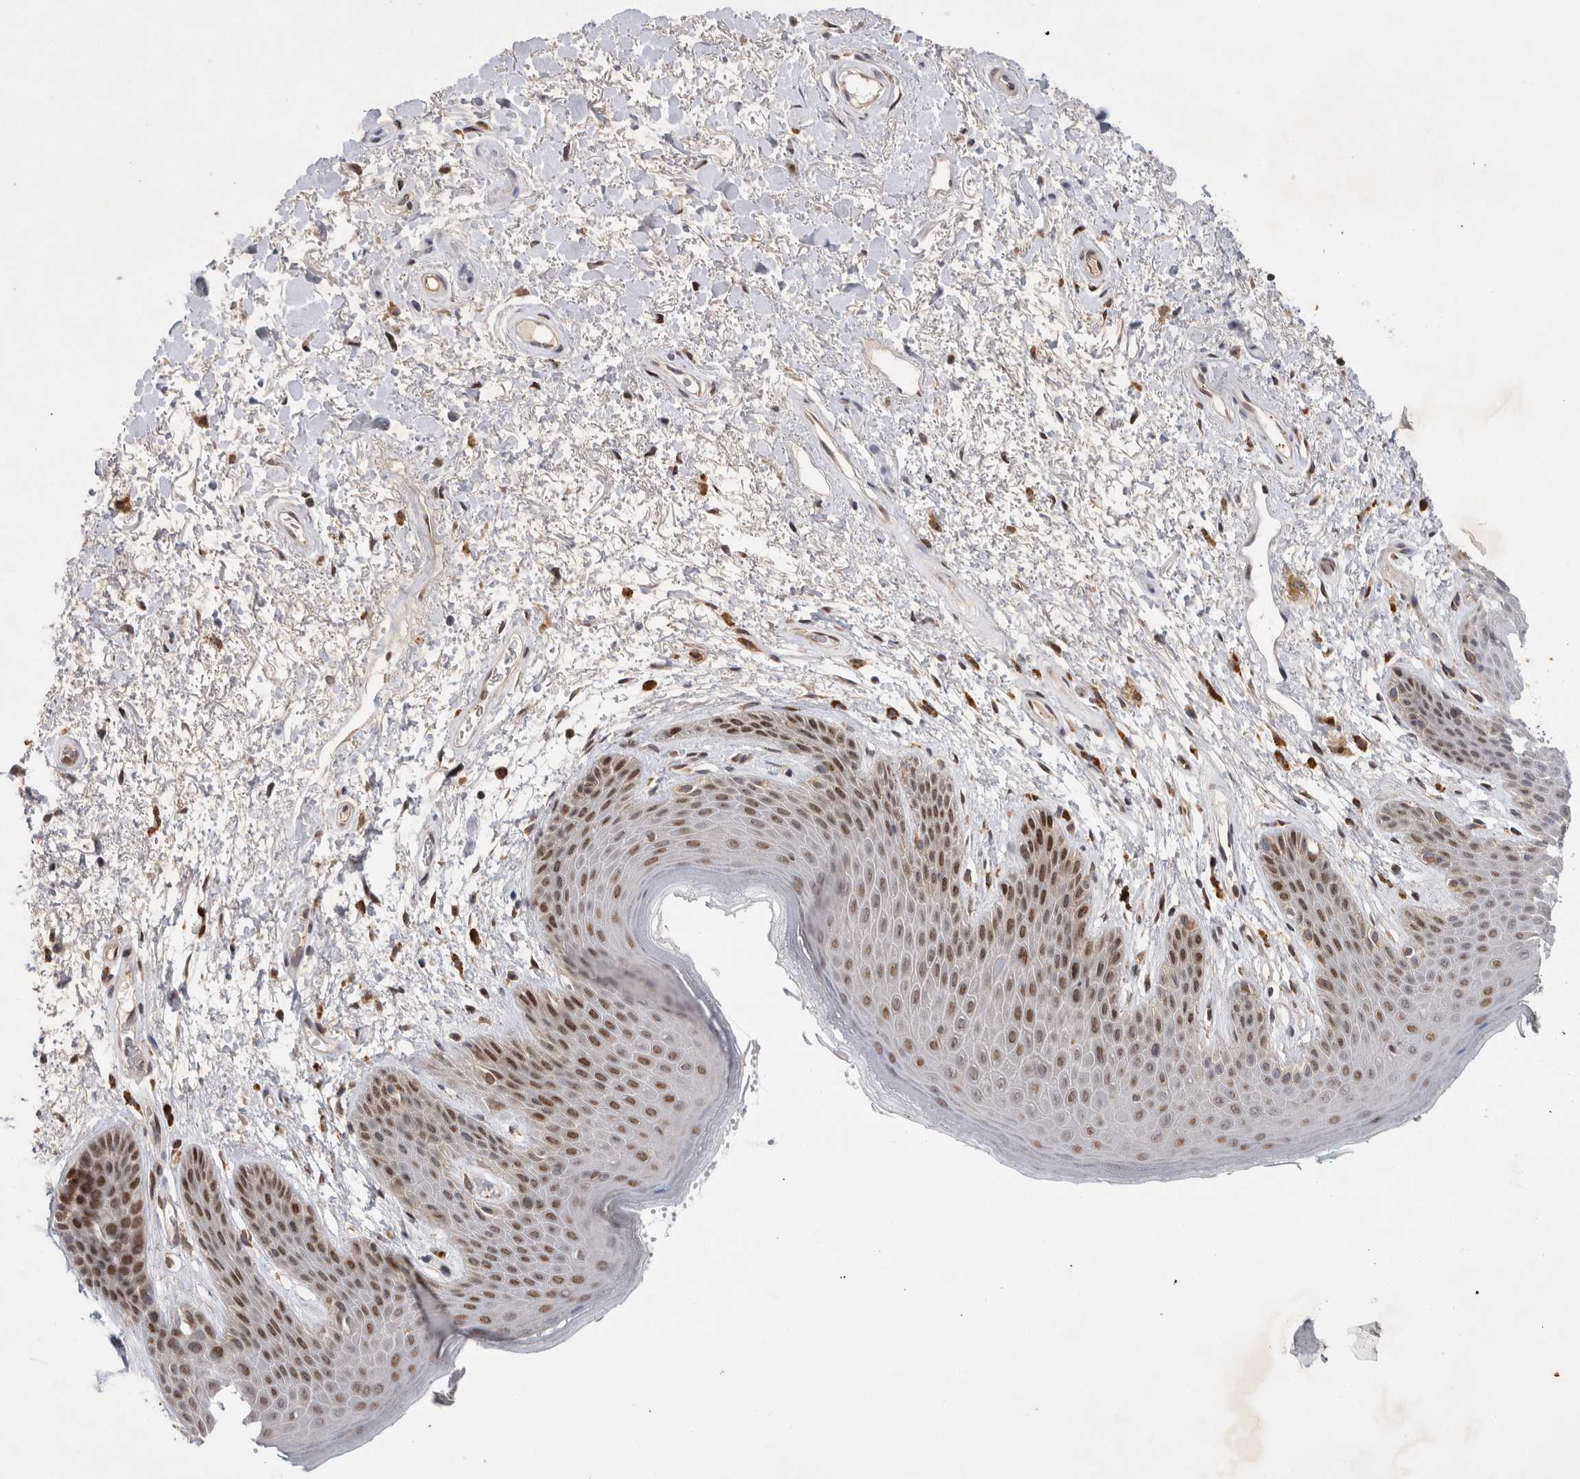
{"staining": {"intensity": "moderate", "quantity": "25%-75%", "location": "nuclear"}, "tissue": "skin", "cell_type": "Epidermal cells", "image_type": "normal", "snomed": [{"axis": "morphology", "description": "Normal tissue, NOS"}, {"axis": "topography", "description": "Anal"}], "caption": "The immunohistochemical stain highlights moderate nuclear positivity in epidermal cells of unremarkable skin.", "gene": "C8orf58", "patient": {"sex": "male", "age": 74}}